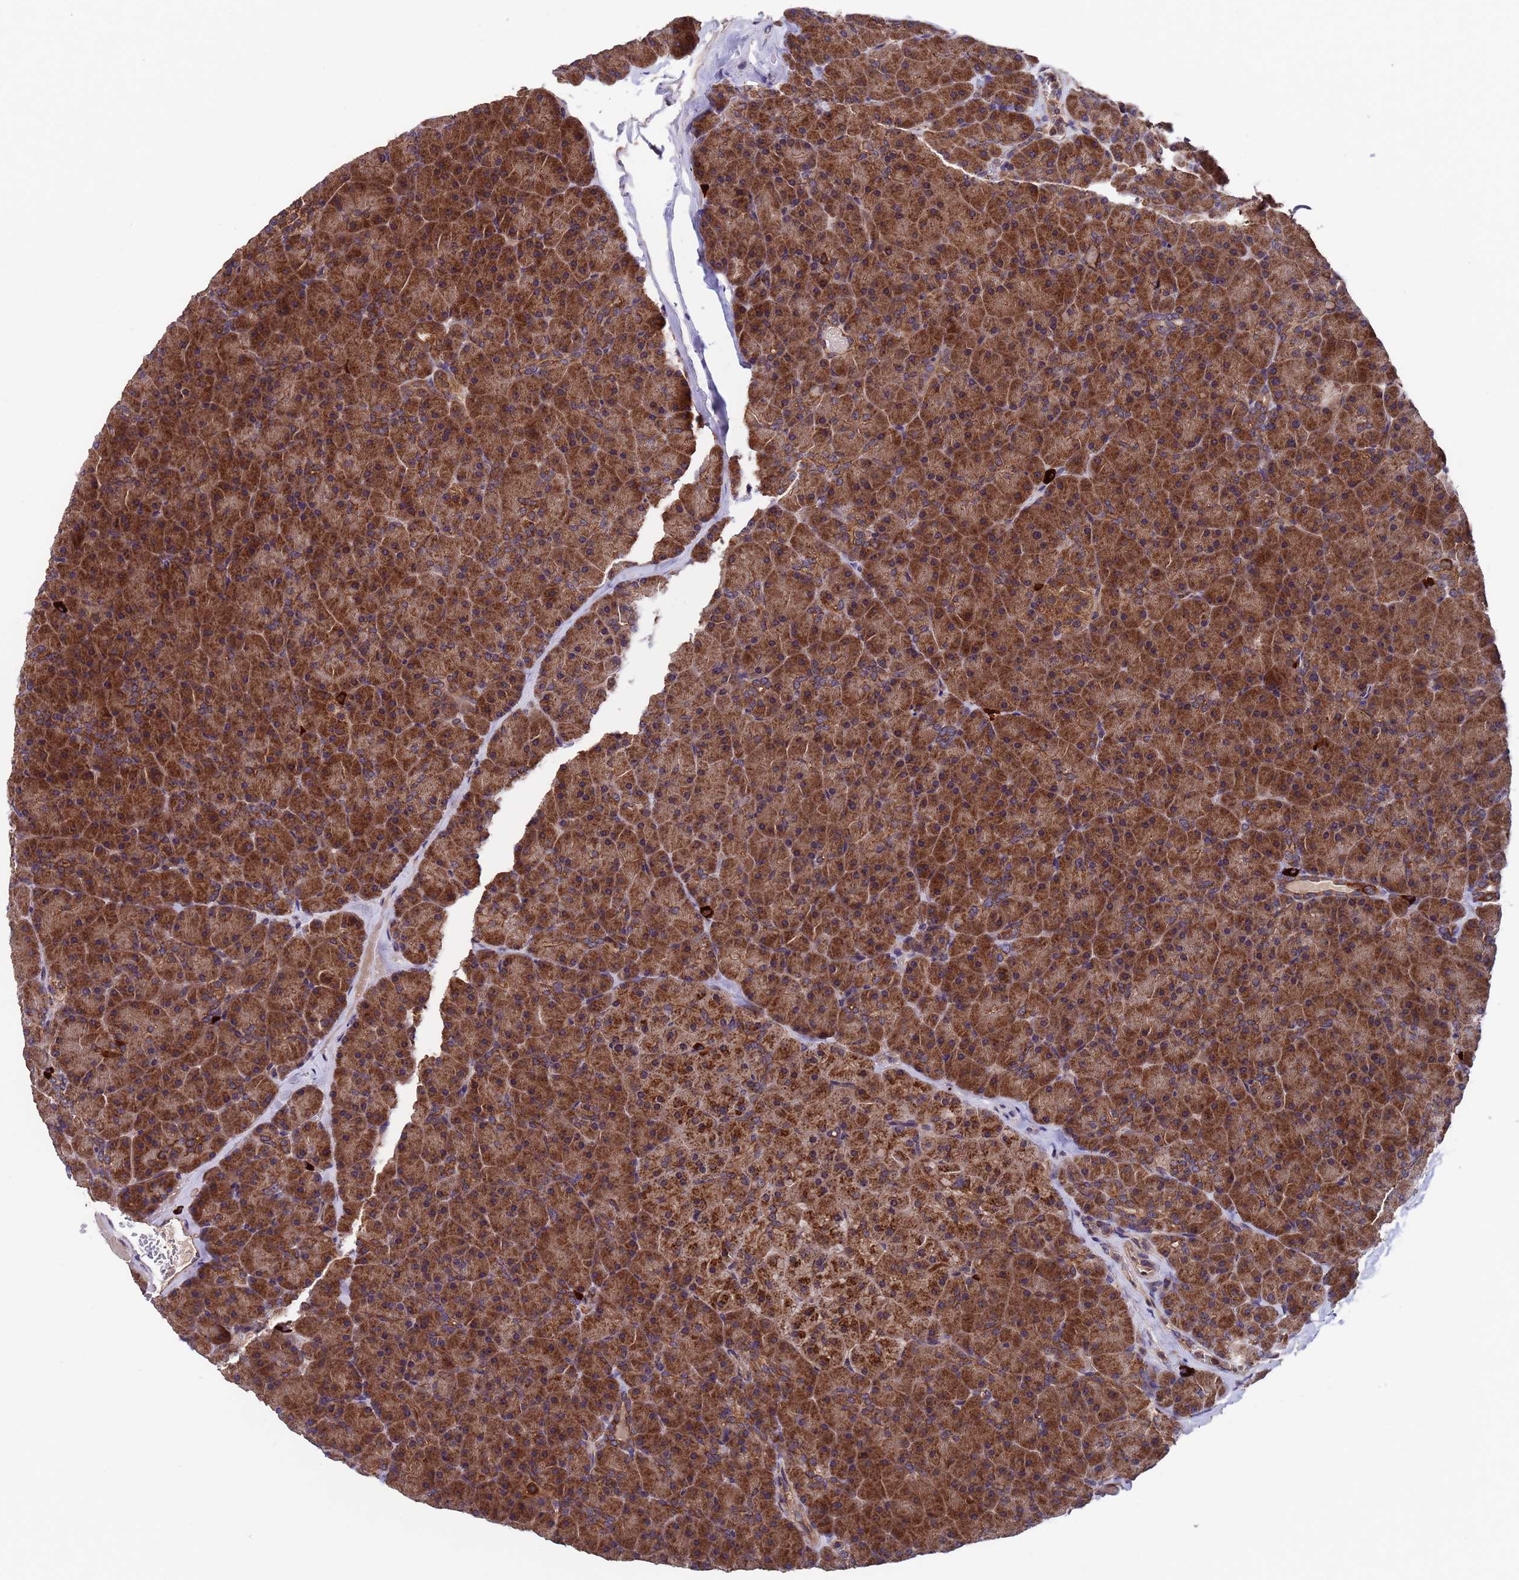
{"staining": {"intensity": "strong", "quantity": ">75%", "location": "cytoplasmic/membranous"}, "tissue": "pancreas", "cell_type": "Exocrine glandular cells", "image_type": "normal", "snomed": [{"axis": "morphology", "description": "Normal tissue, NOS"}, {"axis": "topography", "description": "Pancreas"}], "caption": "An immunohistochemistry (IHC) histopathology image of benign tissue is shown. Protein staining in brown highlights strong cytoplasmic/membranous positivity in pancreas within exocrine glandular cells. The protein of interest is stained brown, and the nuclei are stained in blue (DAB (3,3'-diaminobenzidine) IHC with brightfield microscopy, high magnification).", "gene": "TSR3", "patient": {"sex": "male", "age": 36}}